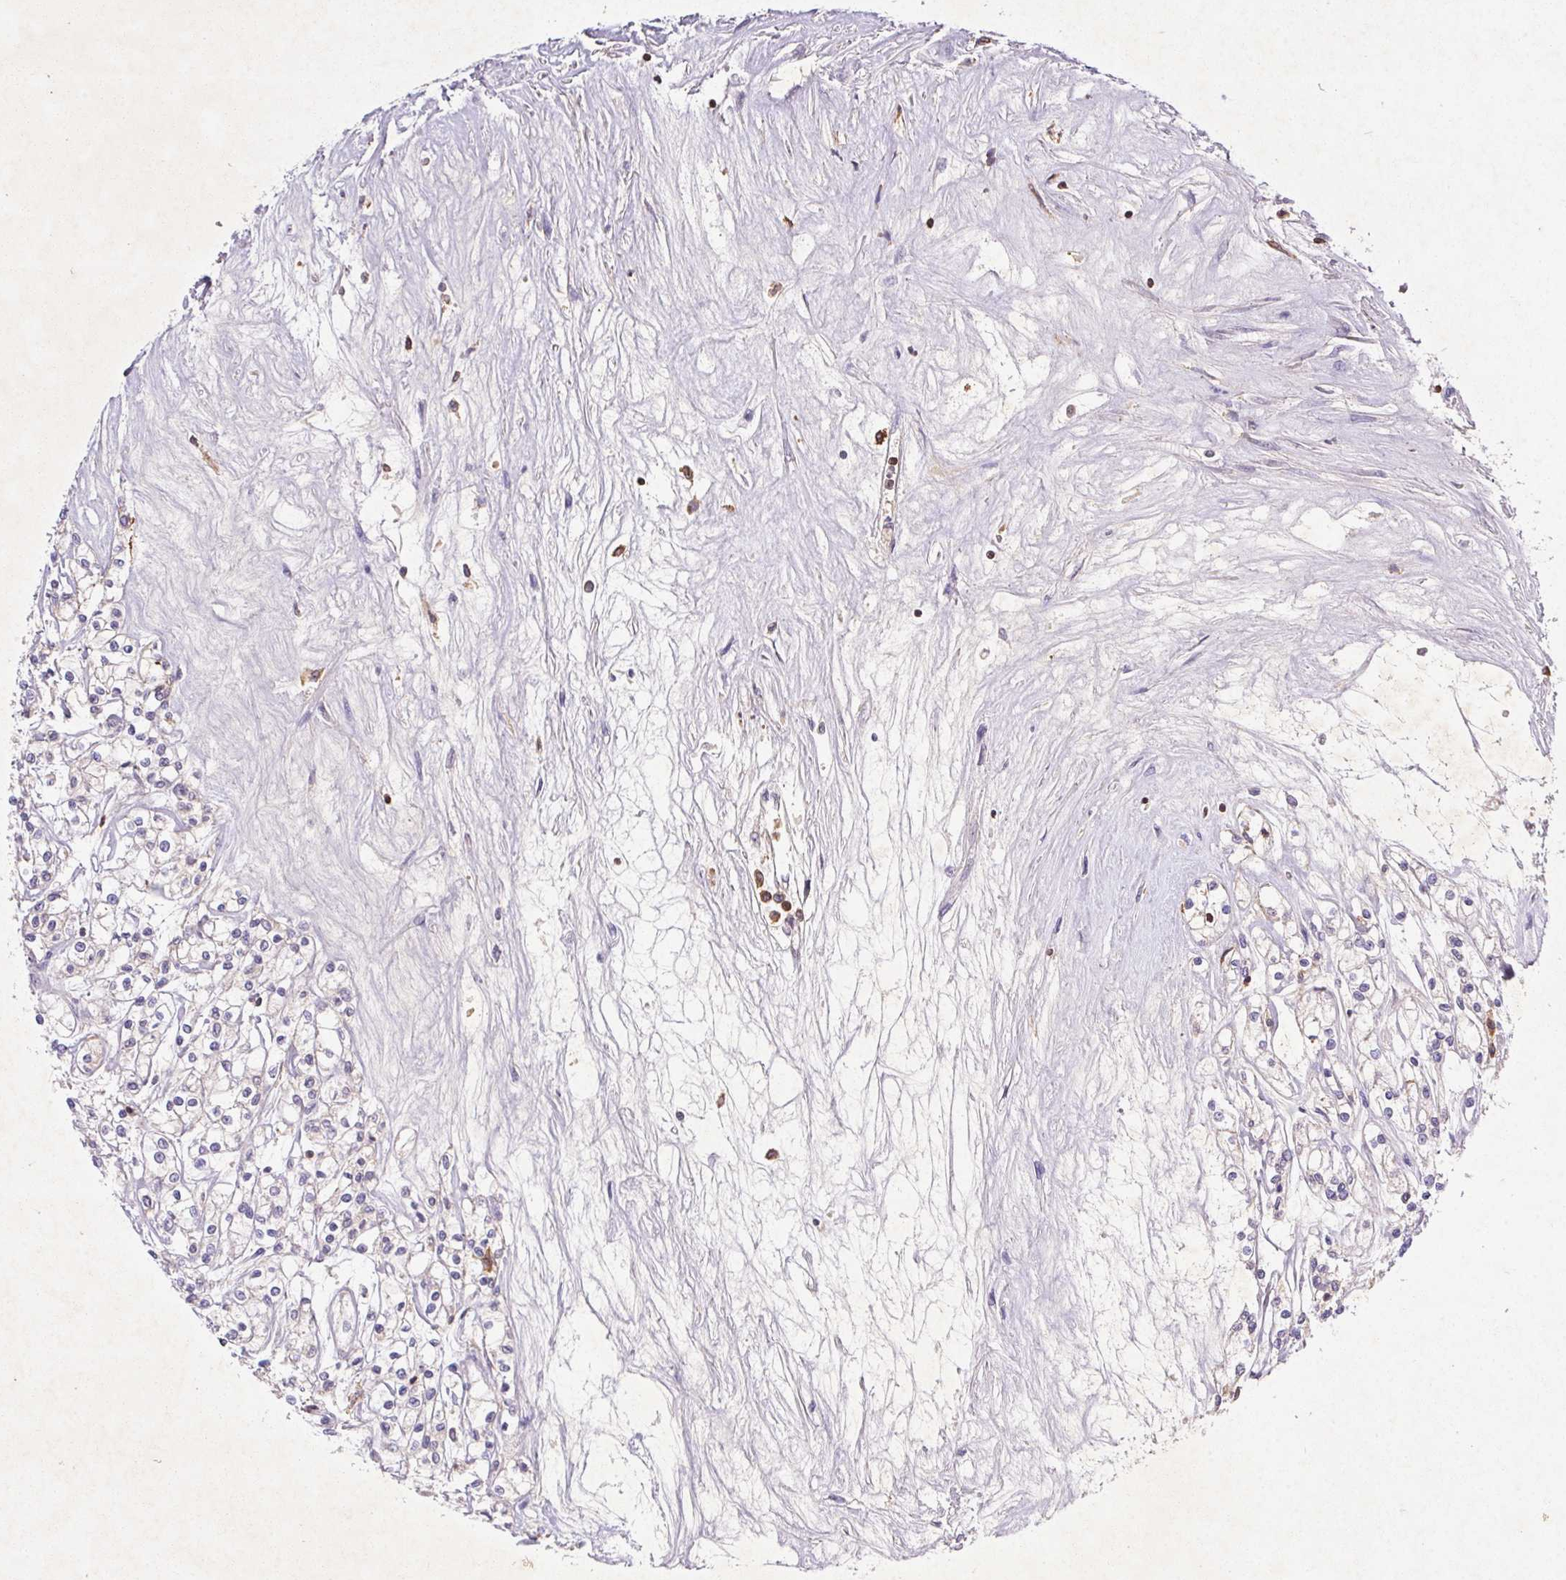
{"staining": {"intensity": "negative", "quantity": "none", "location": "none"}, "tissue": "renal cancer", "cell_type": "Tumor cells", "image_type": "cancer", "snomed": [{"axis": "morphology", "description": "Adenocarcinoma, NOS"}, {"axis": "topography", "description": "Kidney"}], "caption": "IHC histopathology image of neoplastic tissue: renal cancer (adenocarcinoma) stained with DAB (3,3'-diaminobenzidine) exhibits no significant protein expression in tumor cells.", "gene": "APBB1IP", "patient": {"sex": "female", "age": 59}}